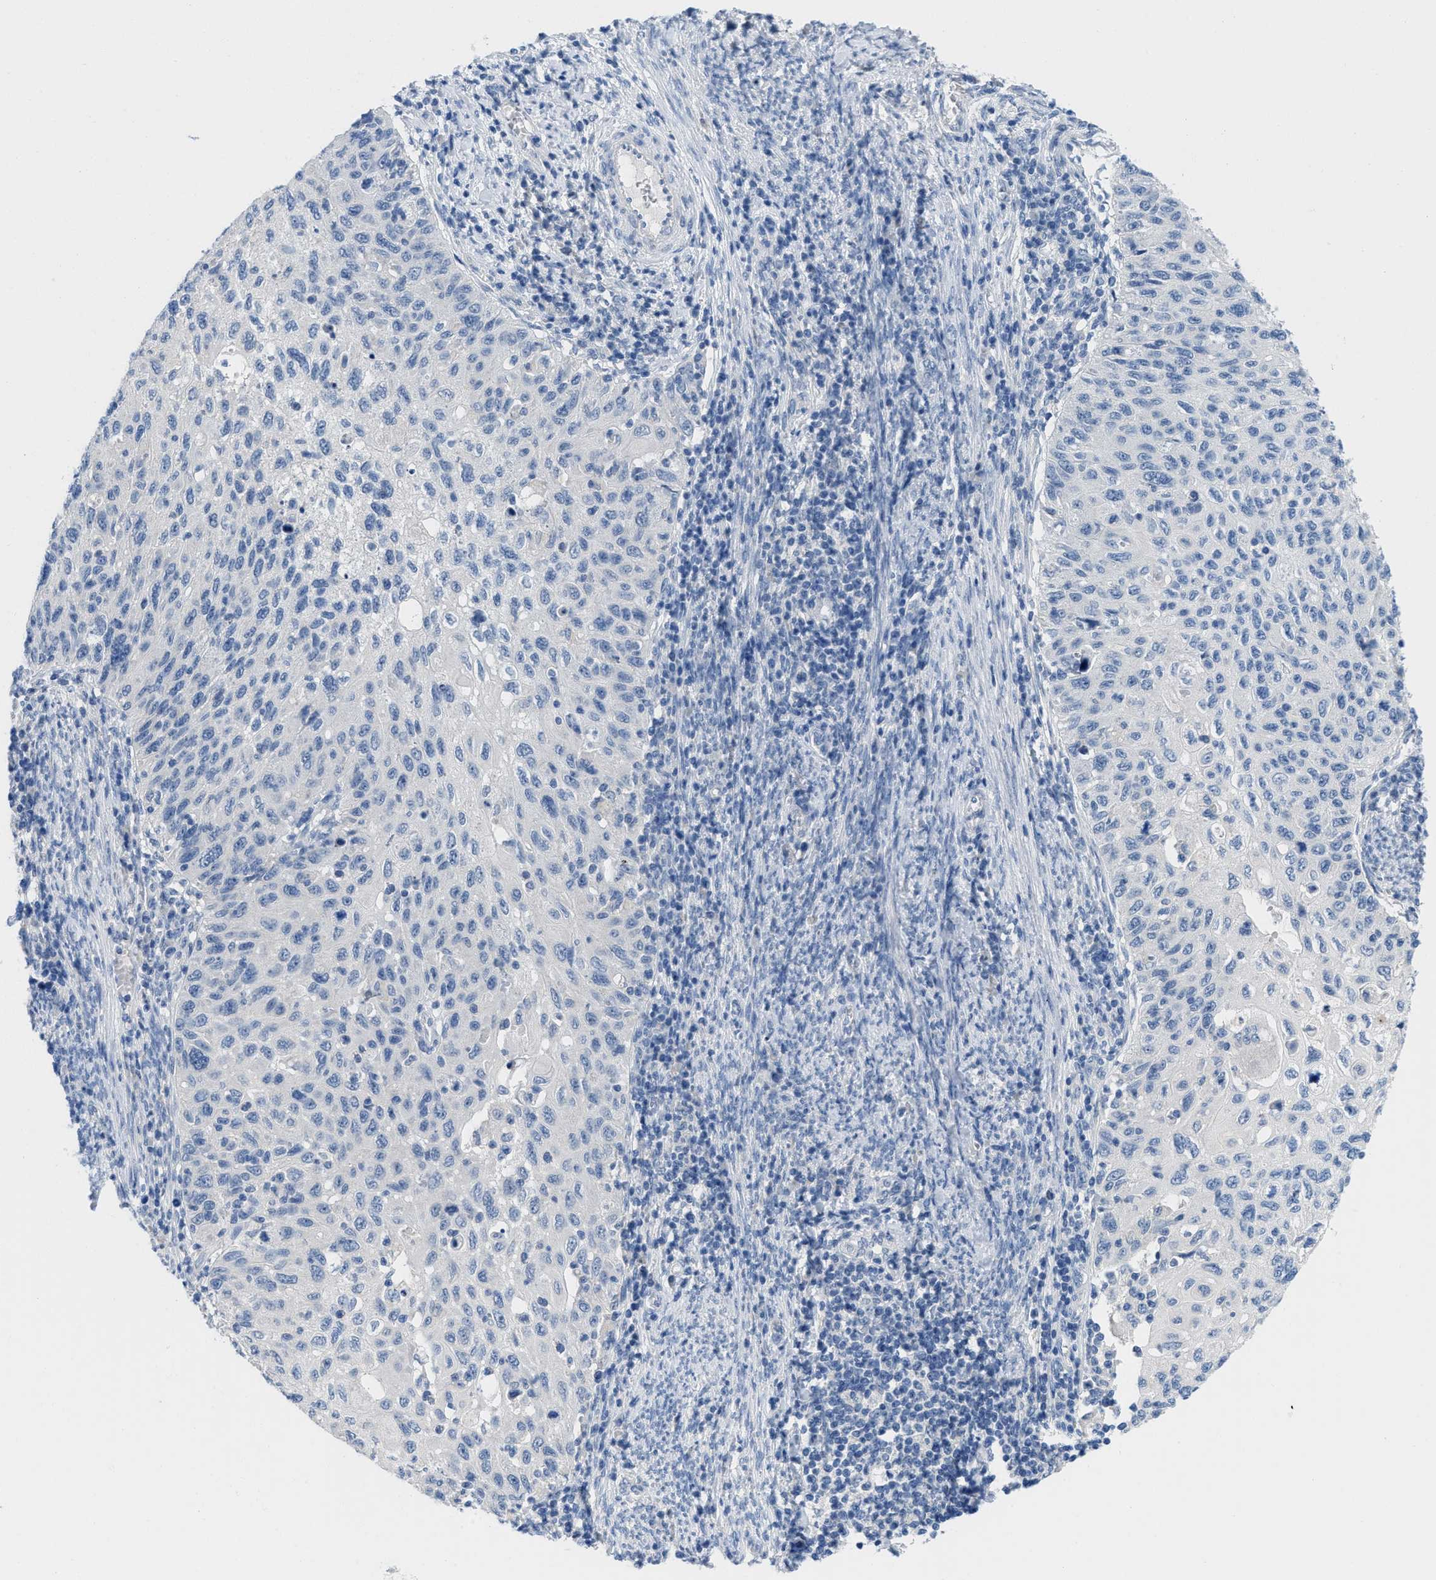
{"staining": {"intensity": "negative", "quantity": "none", "location": "none"}, "tissue": "cervical cancer", "cell_type": "Tumor cells", "image_type": "cancer", "snomed": [{"axis": "morphology", "description": "Squamous cell carcinoma, NOS"}, {"axis": "topography", "description": "Cervix"}], "caption": "The micrograph reveals no significant expression in tumor cells of cervical cancer.", "gene": "PYY", "patient": {"sex": "female", "age": 70}}